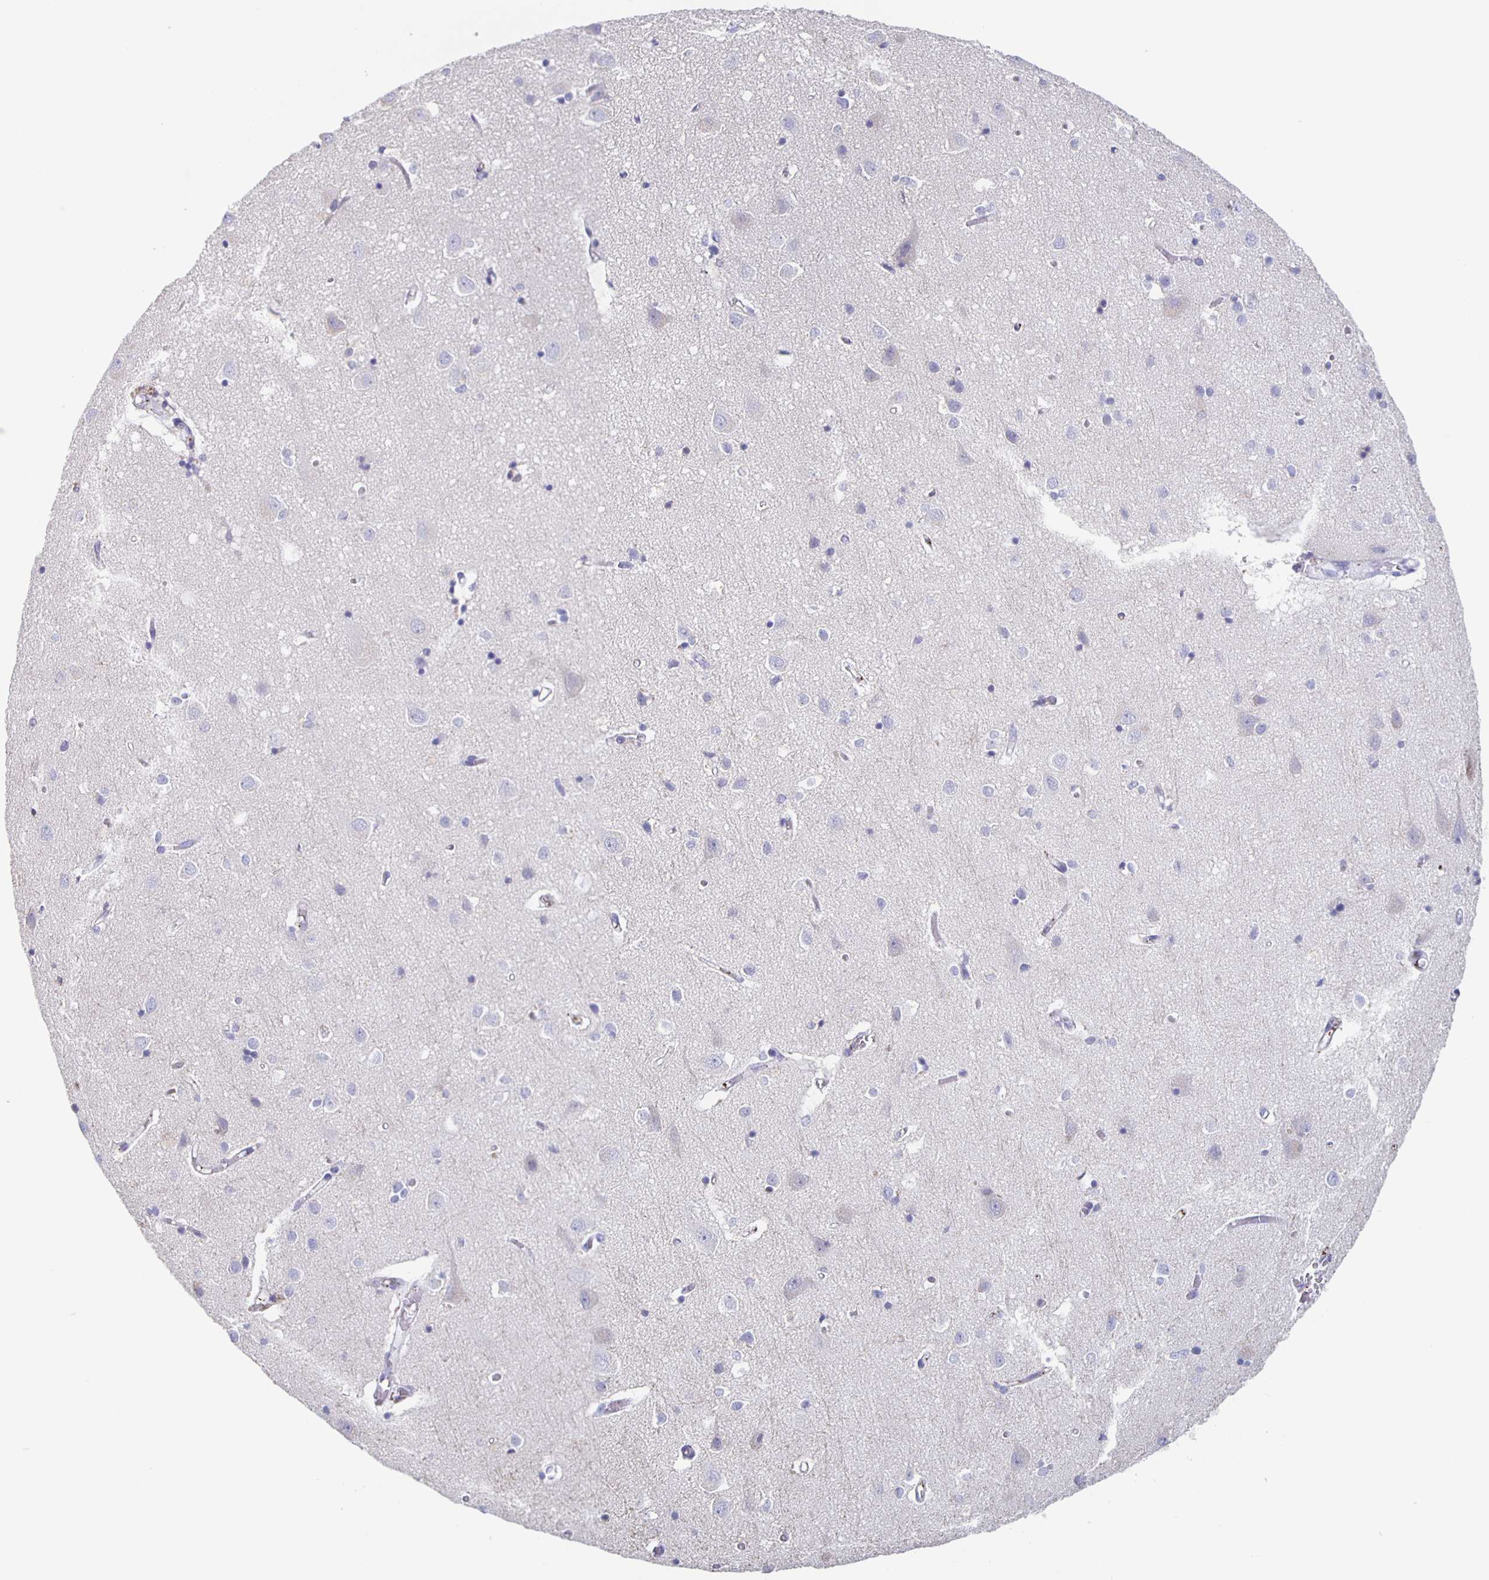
{"staining": {"intensity": "negative", "quantity": "none", "location": "none"}, "tissue": "cerebral cortex", "cell_type": "Endothelial cells", "image_type": "normal", "snomed": [{"axis": "morphology", "description": "Normal tissue, NOS"}, {"axis": "topography", "description": "Cerebral cortex"}], "caption": "Immunohistochemistry histopathology image of unremarkable cerebral cortex: cerebral cortex stained with DAB (3,3'-diaminobenzidine) exhibits no significant protein staining in endothelial cells.", "gene": "FGA", "patient": {"sex": "male", "age": 70}}